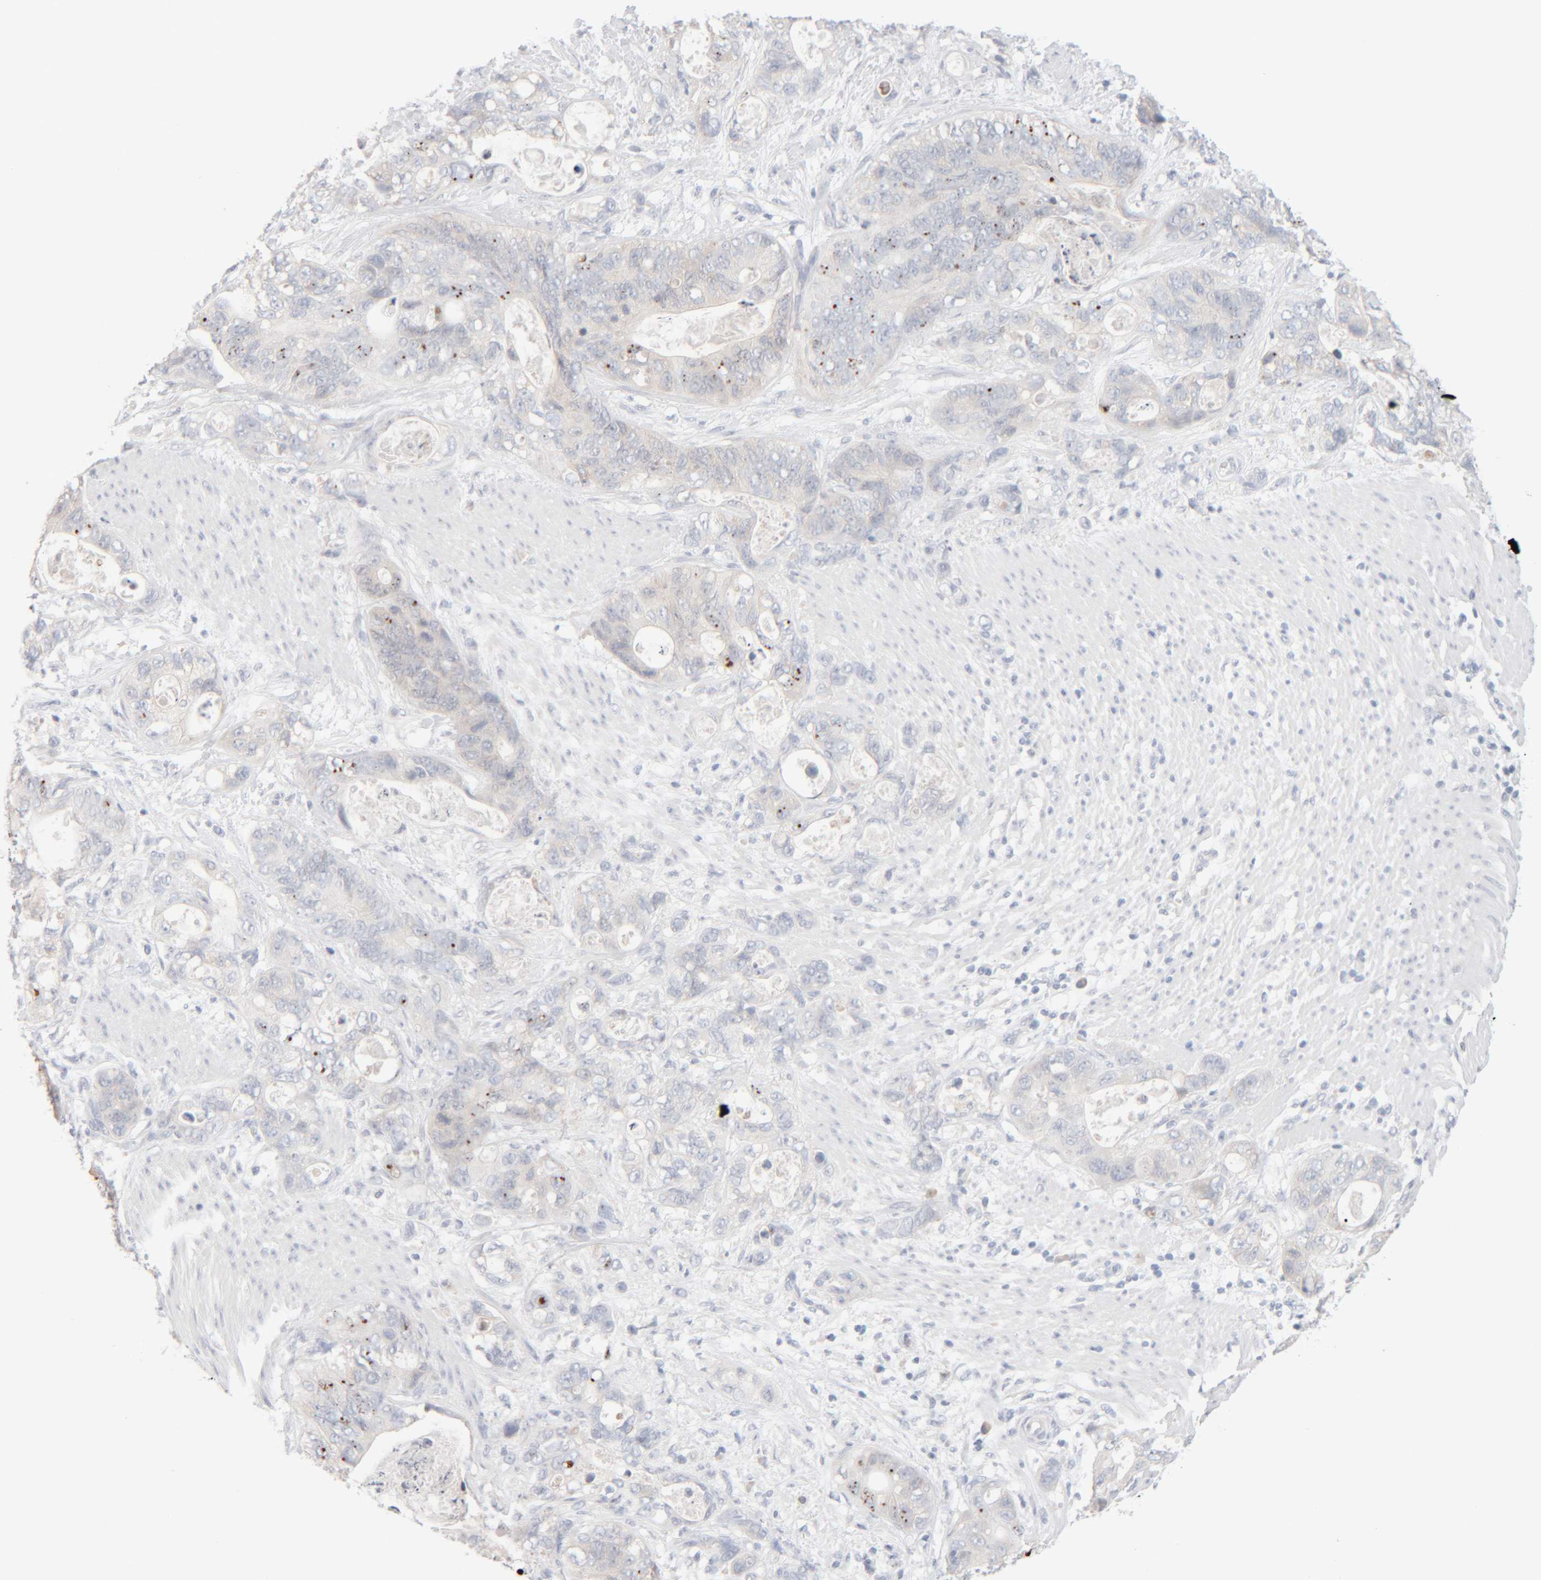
{"staining": {"intensity": "negative", "quantity": "none", "location": "none"}, "tissue": "stomach cancer", "cell_type": "Tumor cells", "image_type": "cancer", "snomed": [{"axis": "morphology", "description": "Normal tissue, NOS"}, {"axis": "morphology", "description": "Adenocarcinoma, NOS"}, {"axis": "topography", "description": "Stomach"}], "caption": "Image shows no significant protein expression in tumor cells of stomach cancer.", "gene": "RIDA", "patient": {"sex": "female", "age": 89}}